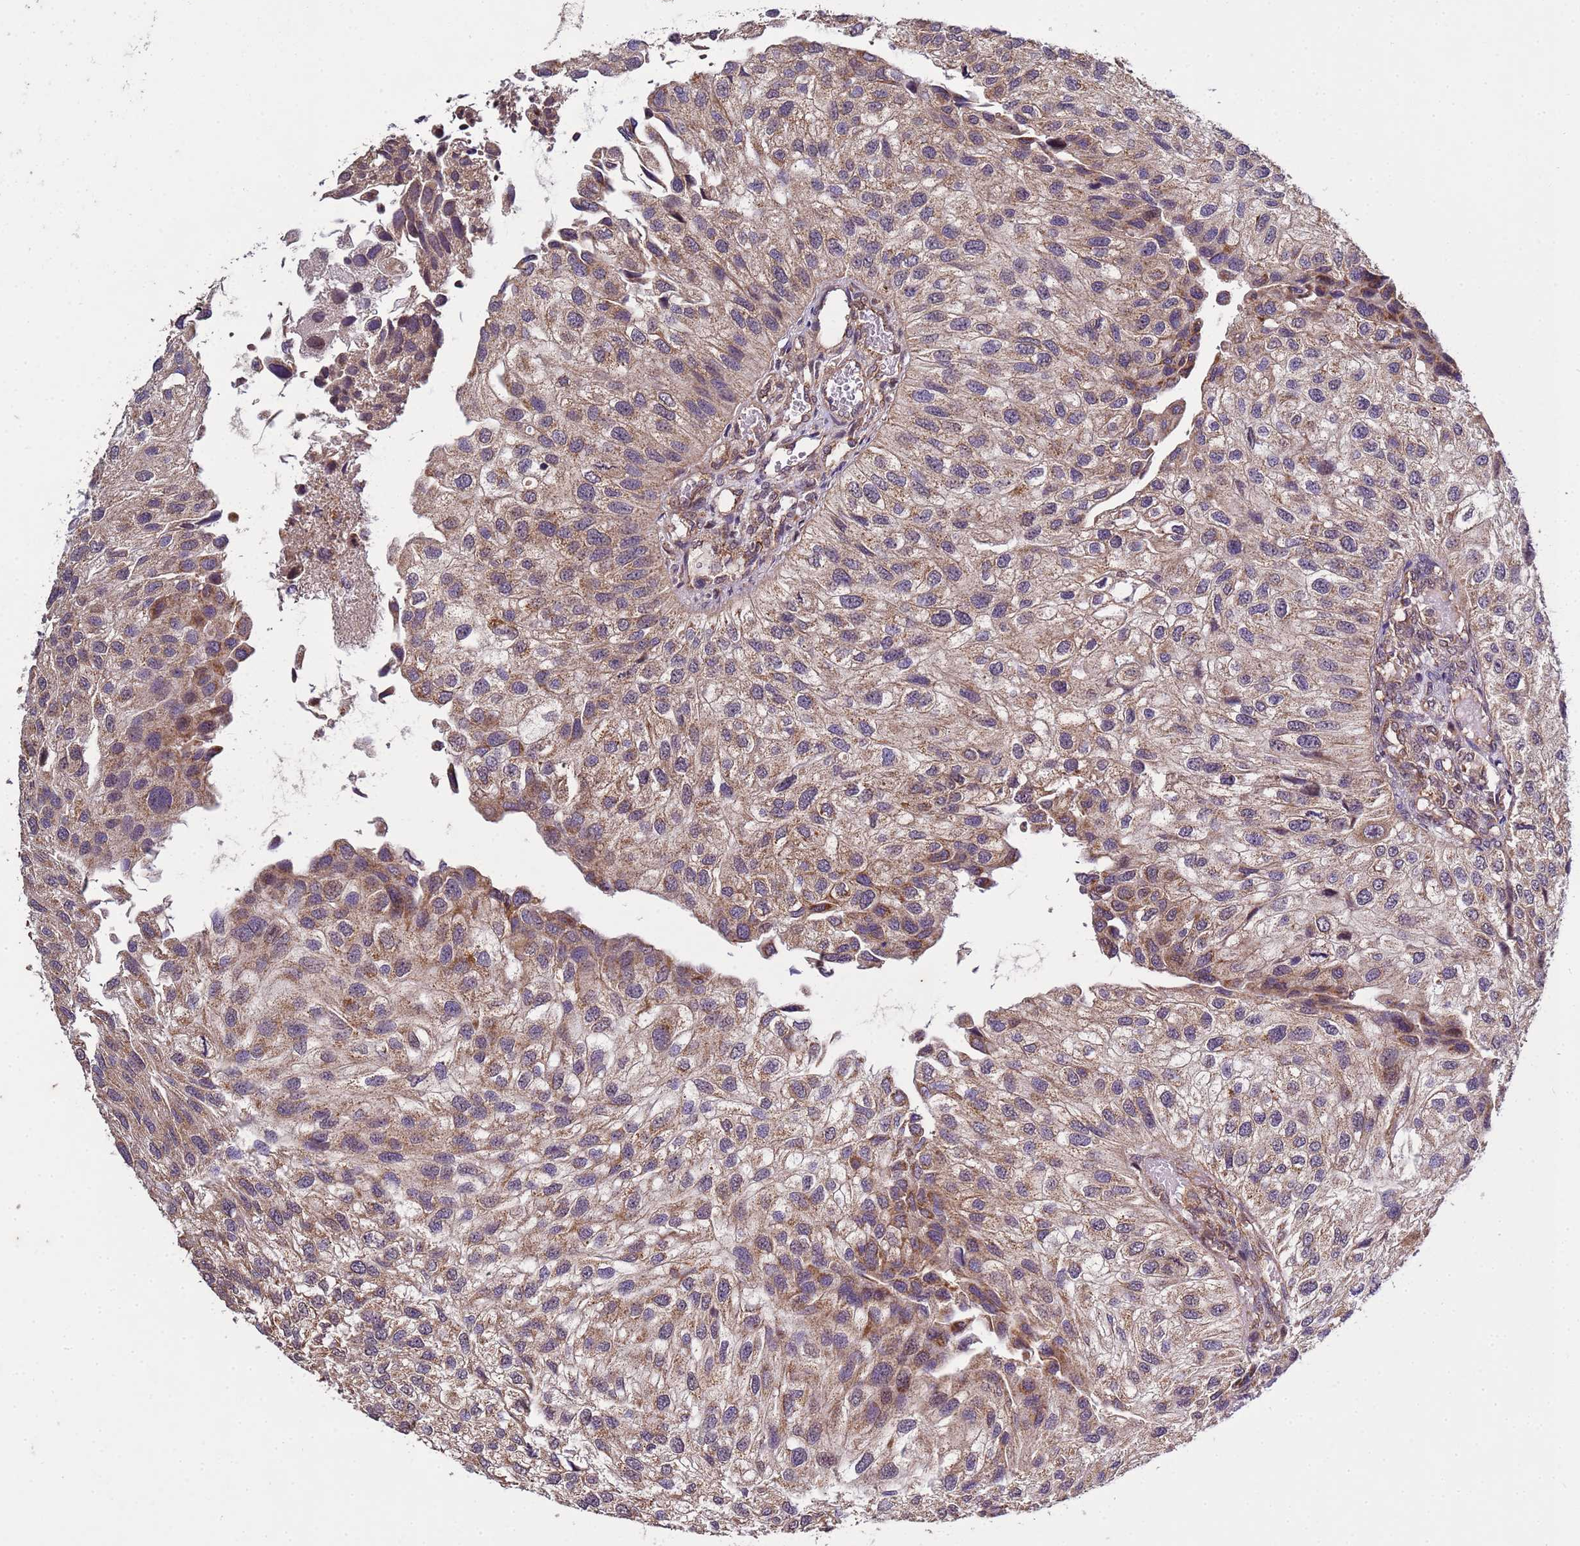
{"staining": {"intensity": "moderate", "quantity": ">75%", "location": "cytoplasmic/membranous"}, "tissue": "urothelial cancer", "cell_type": "Tumor cells", "image_type": "cancer", "snomed": [{"axis": "morphology", "description": "Urothelial carcinoma, Low grade"}, {"axis": "topography", "description": "Urinary bladder"}], "caption": "Low-grade urothelial carcinoma stained for a protein (brown) displays moderate cytoplasmic/membranous positive staining in about >75% of tumor cells.", "gene": "P2RX7", "patient": {"sex": "female", "age": 89}}